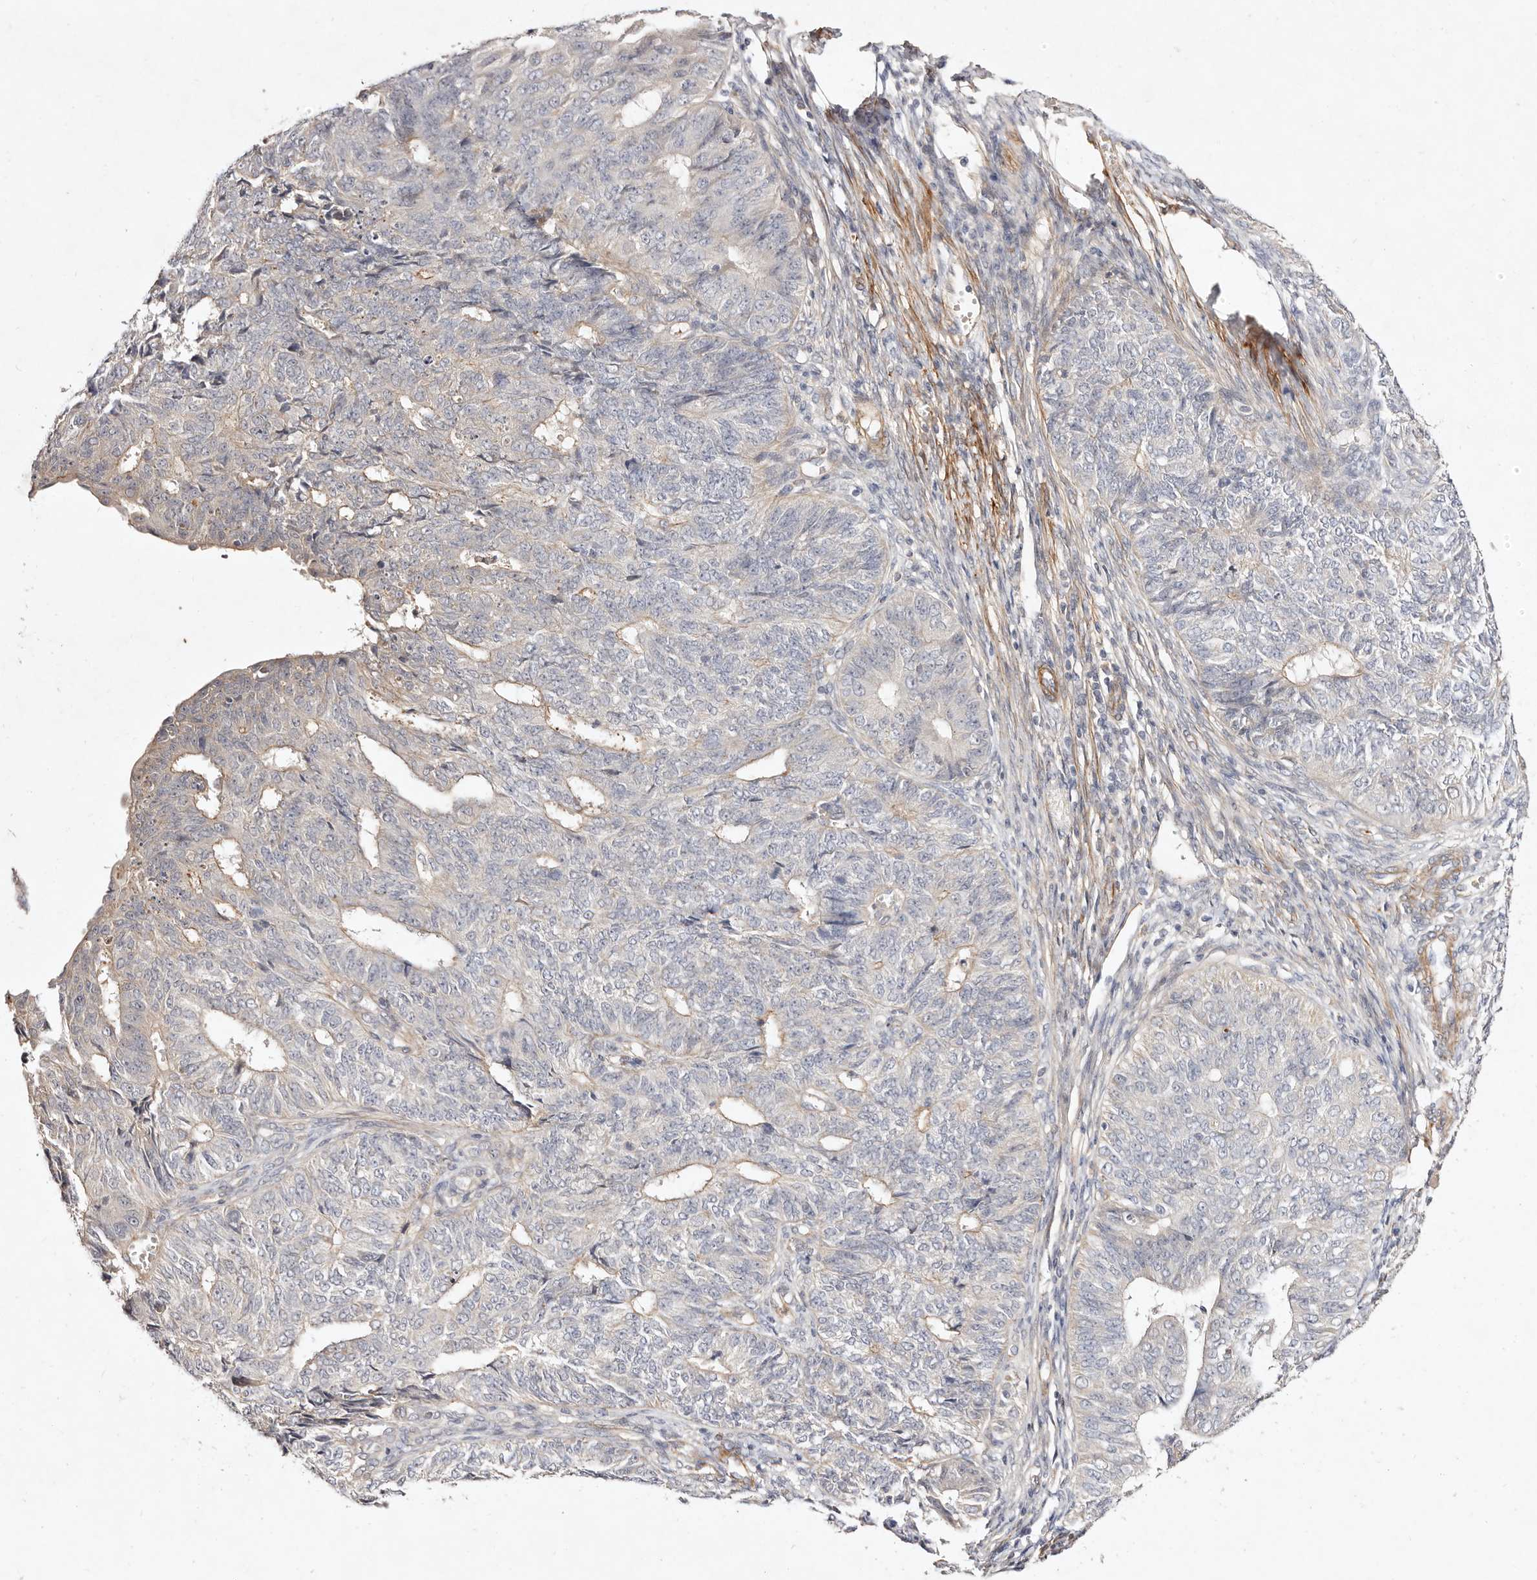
{"staining": {"intensity": "weak", "quantity": "<25%", "location": "cytoplasmic/membranous"}, "tissue": "endometrial cancer", "cell_type": "Tumor cells", "image_type": "cancer", "snomed": [{"axis": "morphology", "description": "Adenocarcinoma, NOS"}, {"axis": "topography", "description": "Endometrium"}], "caption": "DAB (3,3'-diaminobenzidine) immunohistochemical staining of adenocarcinoma (endometrial) displays no significant staining in tumor cells. (IHC, brightfield microscopy, high magnification).", "gene": "MTMR11", "patient": {"sex": "female", "age": 32}}